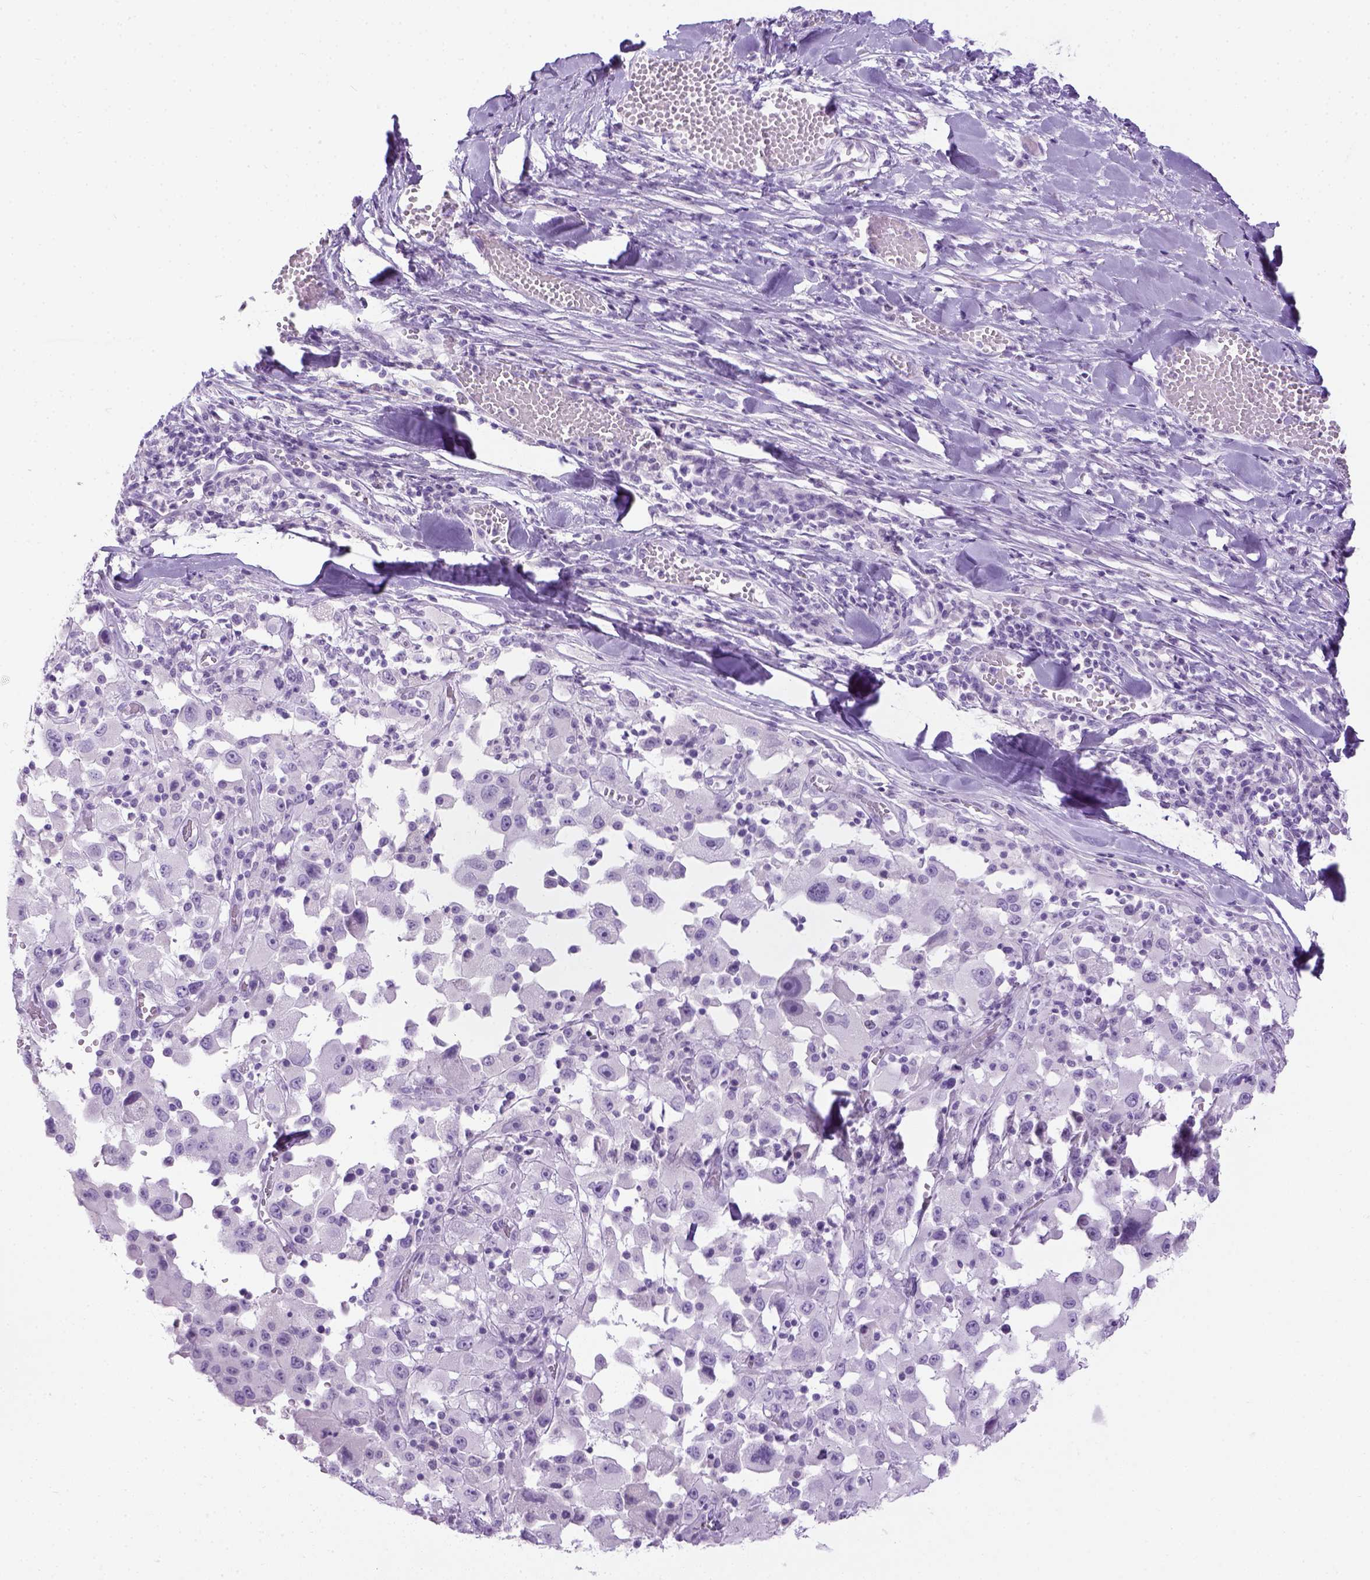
{"staining": {"intensity": "negative", "quantity": "none", "location": "none"}, "tissue": "melanoma", "cell_type": "Tumor cells", "image_type": "cancer", "snomed": [{"axis": "morphology", "description": "Malignant melanoma, Metastatic site"}, {"axis": "topography", "description": "Lymph node"}], "caption": "Micrograph shows no protein positivity in tumor cells of malignant melanoma (metastatic site) tissue.", "gene": "LGSN", "patient": {"sex": "male", "age": 50}}